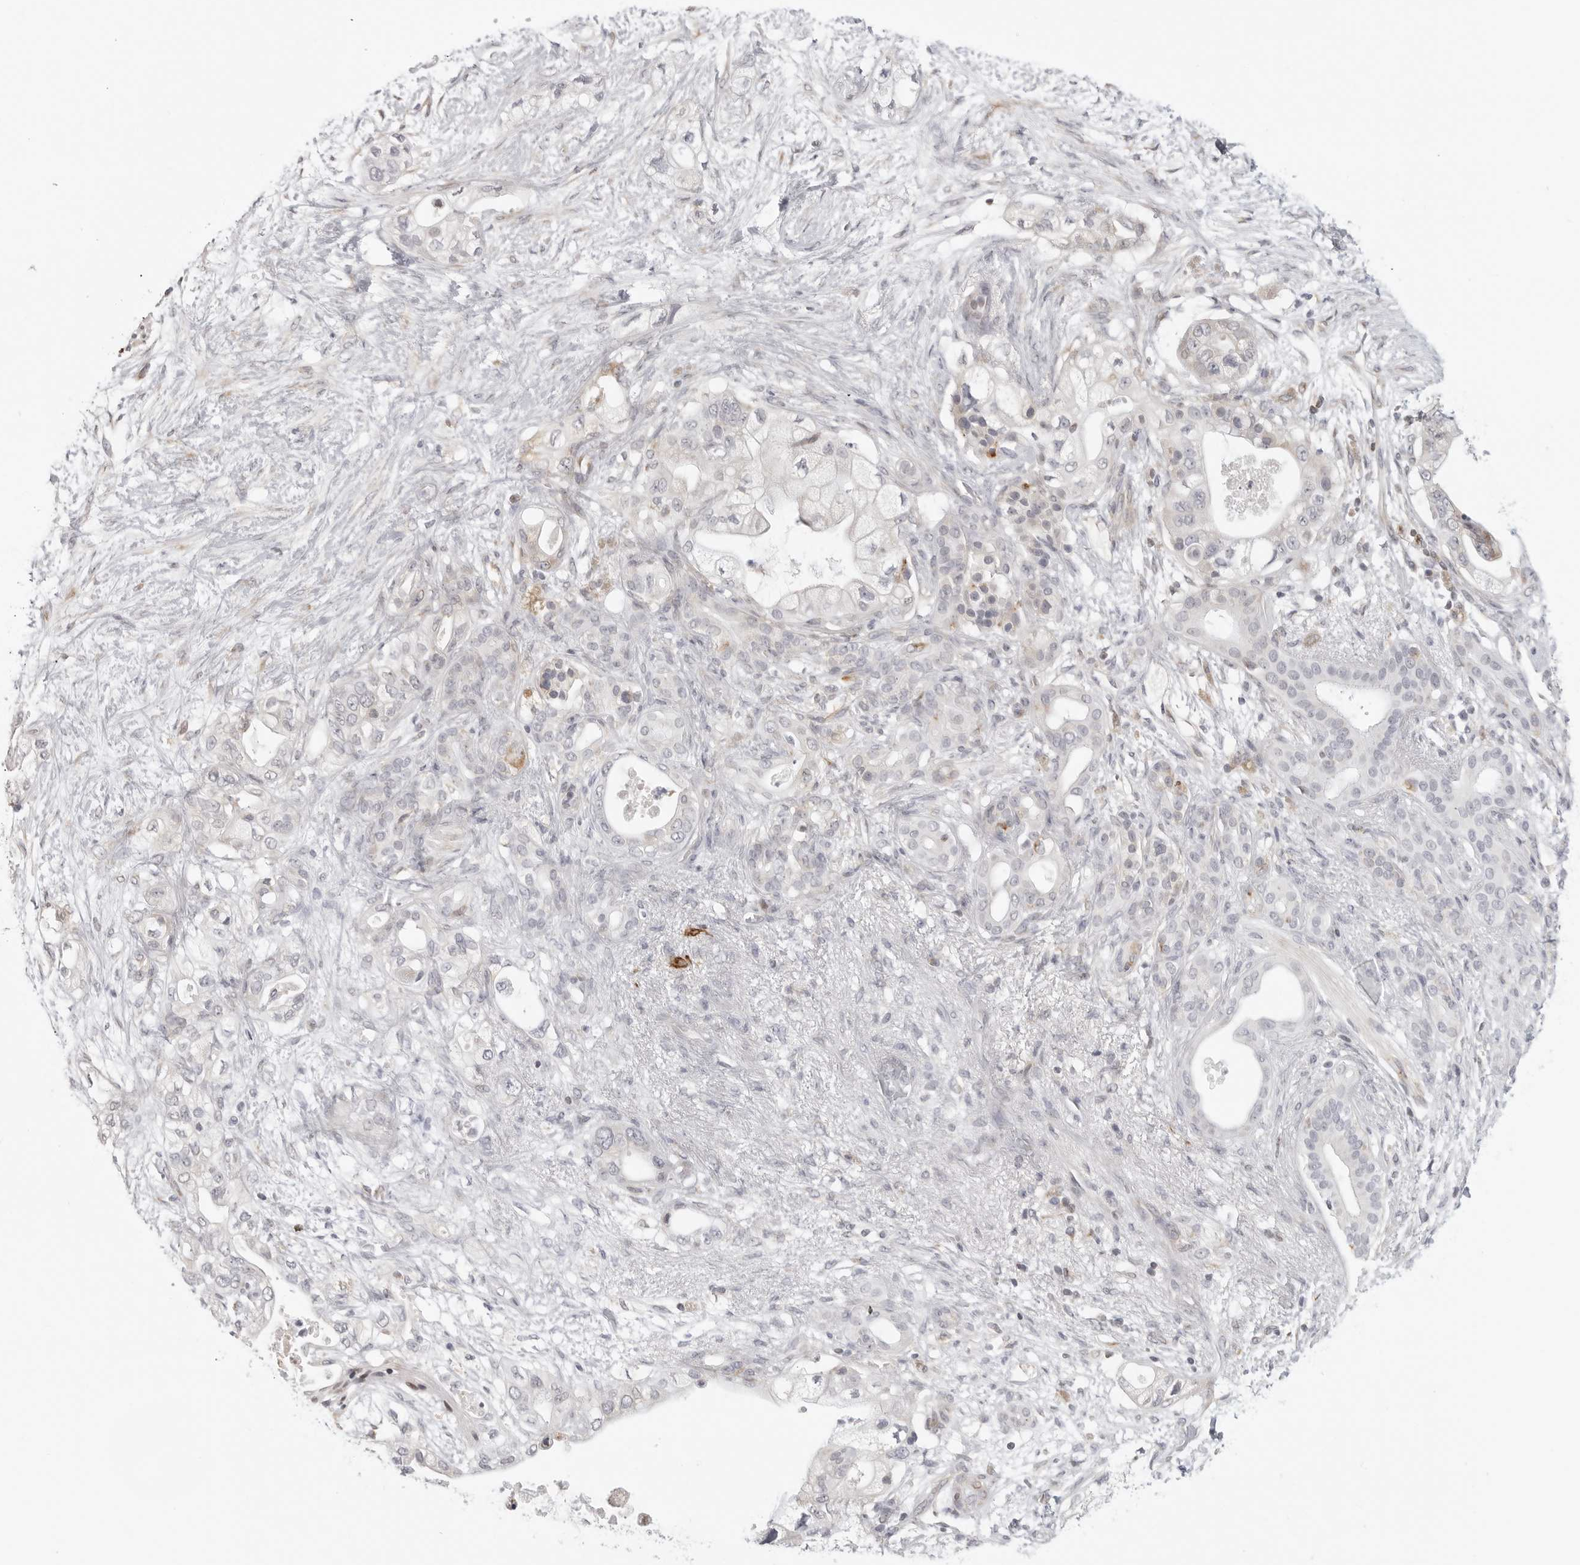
{"staining": {"intensity": "weak", "quantity": "<25%", "location": "cytoplasmic/membranous"}, "tissue": "pancreatic cancer", "cell_type": "Tumor cells", "image_type": "cancer", "snomed": [{"axis": "morphology", "description": "Adenocarcinoma, NOS"}, {"axis": "topography", "description": "Pancreas"}], "caption": "The immunohistochemistry (IHC) histopathology image has no significant positivity in tumor cells of pancreatic cancer (adenocarcinoma) tissue.", "gene": "MAP7D1", "patient": {"sex": "male", "age": 53}}